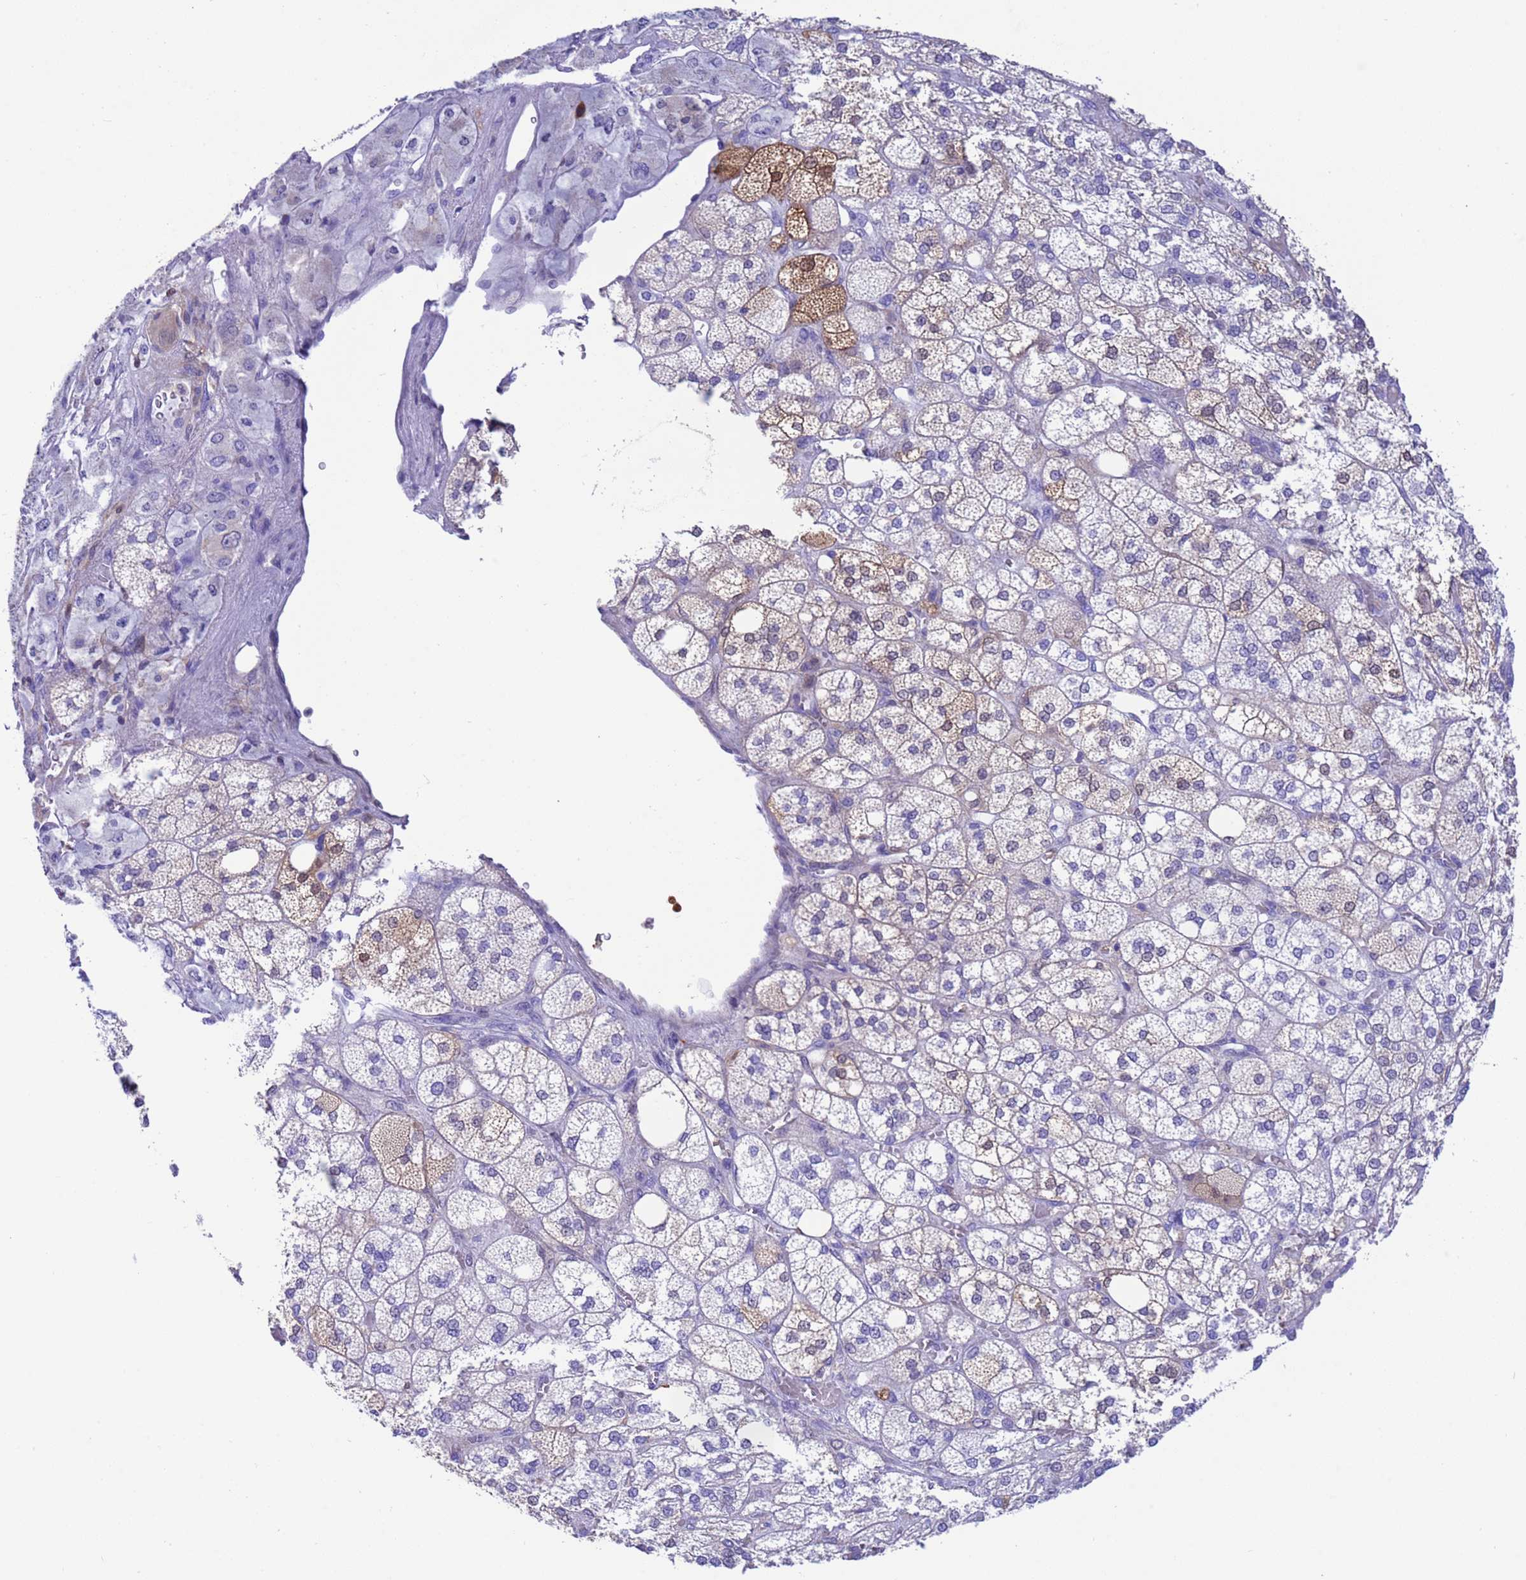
{"staining": {"intensity": "moderate", "quantity": "<25%", "location": "cytoplasmic/membranous"}, "tissue": "adrenal gland", "cell_type": "Glandular cells", "image_type": "normal", "snomed": [{"axis": "morphology", "description": "Normal tissue, NOS"}, {"axis": "topography", "description": "Adrenal gland"}], "caption": "An IHC photomicrograph of unremarkable tissue is shown. Protein staining in brown highlights moderate cytoplasmic/membranous positivity in adrenal gland within glandular cells.", "gene": "C6orf47", "patient": {"sex": "male", "age": 61}}